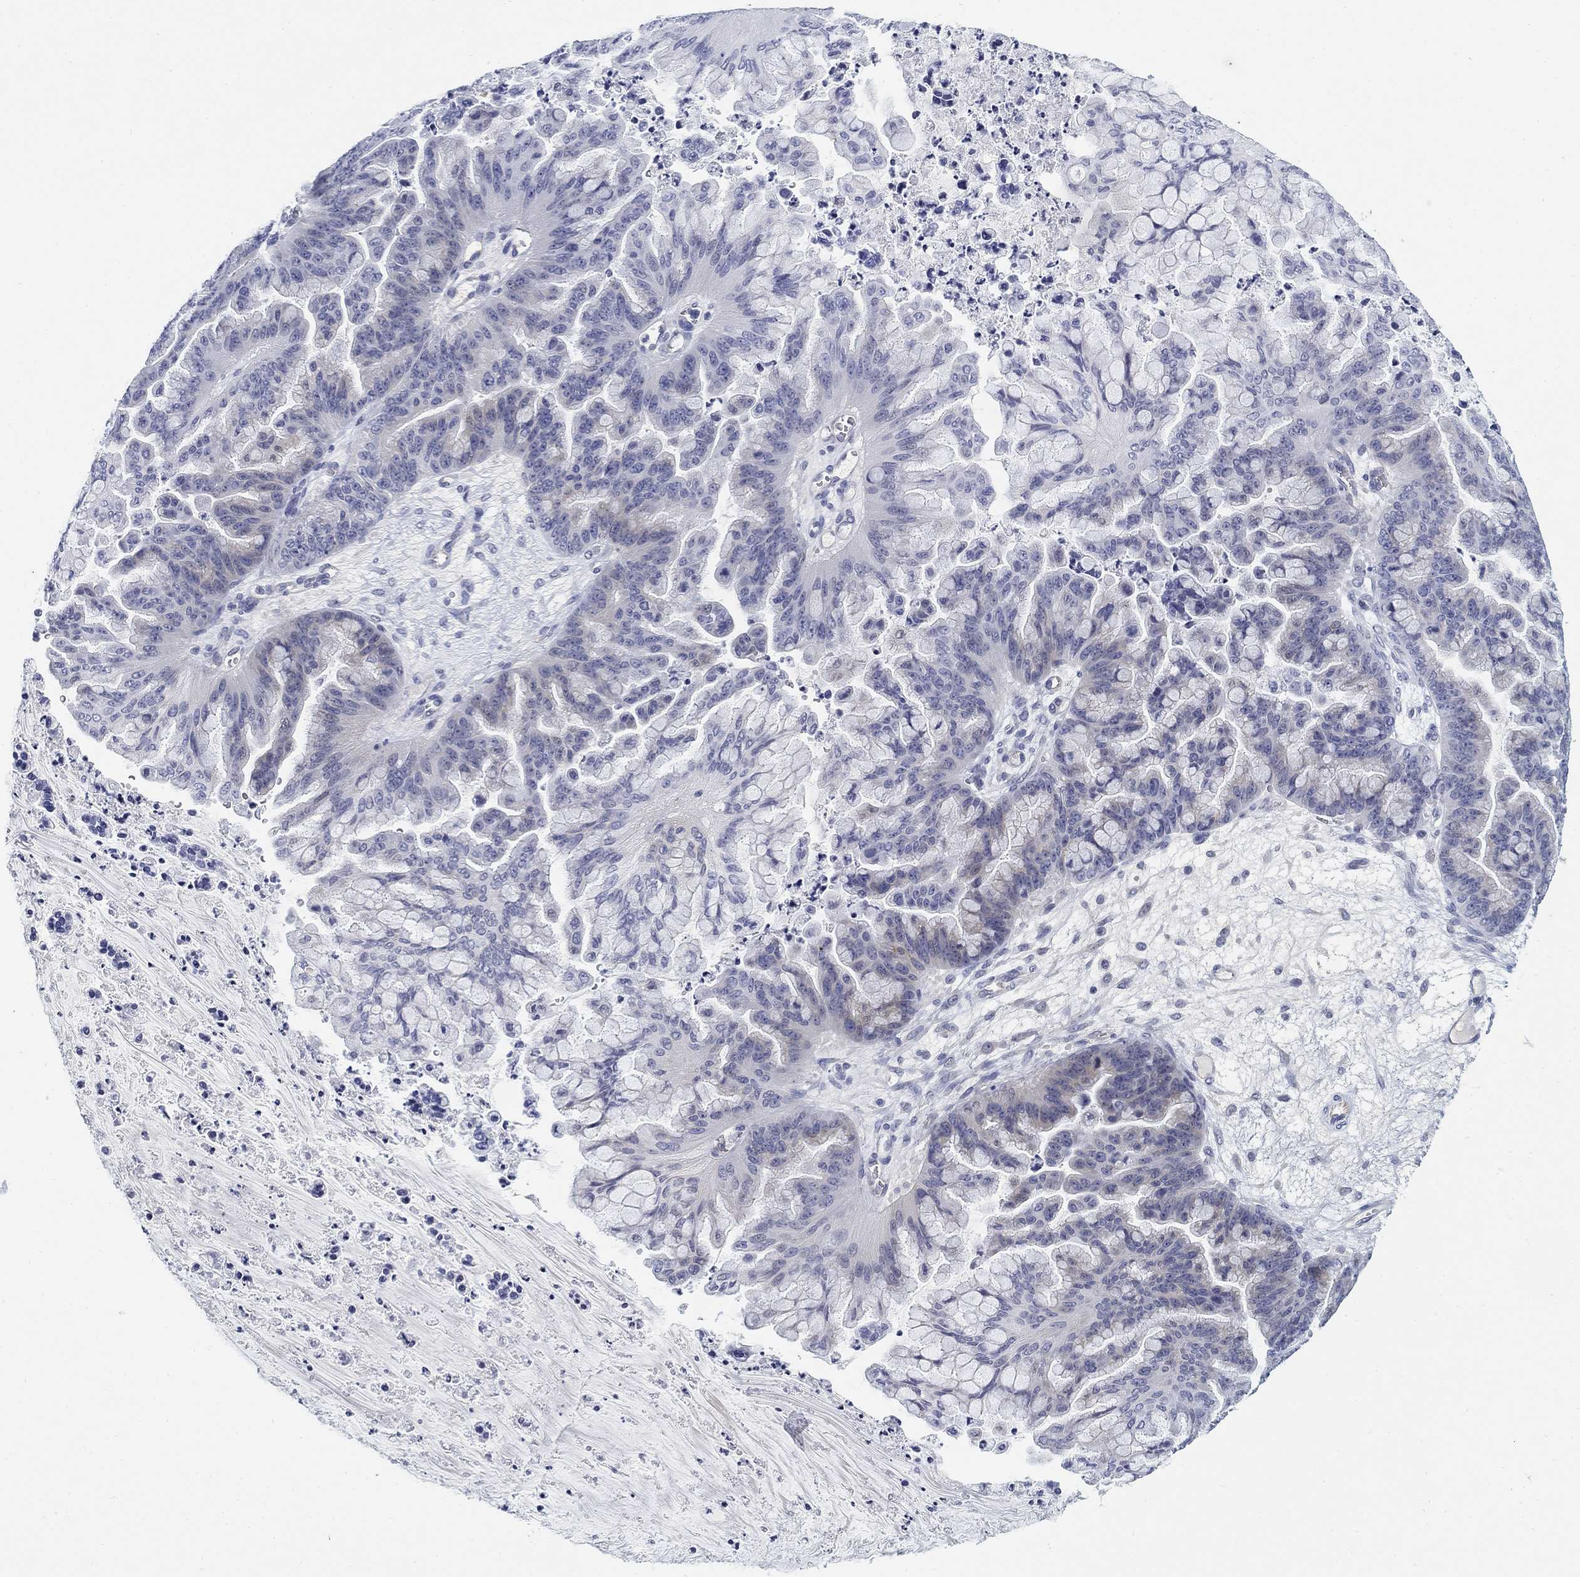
{"staining": {"intensity": "negative", "quantity": "none", "location": "none"}, "tissue": "ovarian cancer", "cell_type": "Tumor cells", "image_type": "cancer", "snomed": [{"axis": "morphology", "description": "Cystadenocarcinoma, mucinous, NOS"}, {"axis": "topography", "description": "Ovary"}], "caption": "Tumor cells are negative for protein expression in human mucinous cystadenocarcinoma (ovarian).", "gene": "SLC2A5", "patient": {"sex": "female", "age": 67}}